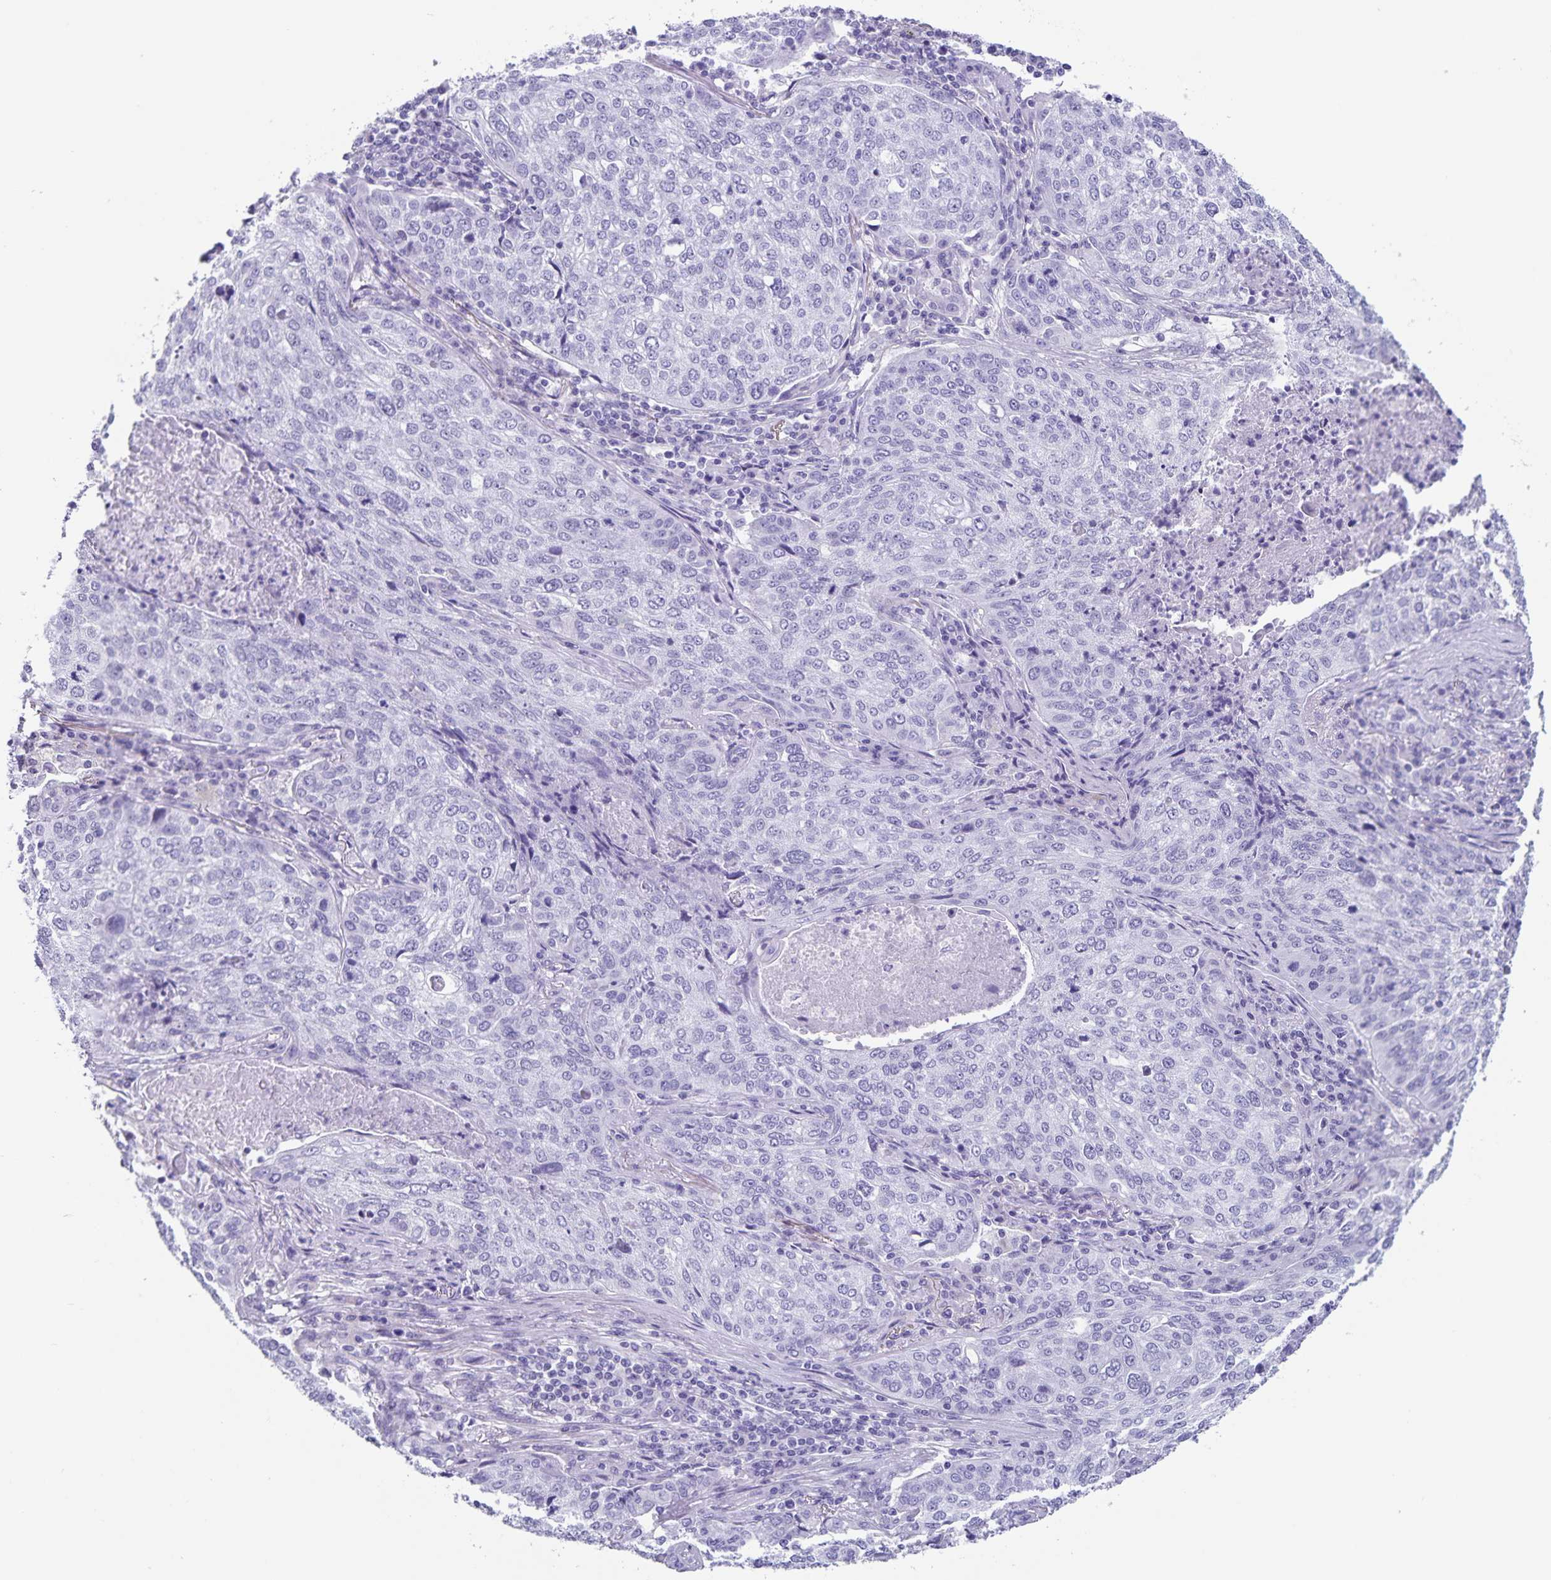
{"staining": {"intensity": "negative", "quantity": "none", "location": "none"}, "tissue": "lung cancer", "cell_type": "Tumor cells", "image_type": "cancer", "snomed": [{"axis": "morphology", "description": "Squamous cell carcinoma, NOS"}, {"axis": "topography", "description": "Lung"}], "caption": "Lung squamous cell carcinoma was stained to show a protein in brown. There is no significant staining in tumor cells. (DAB immunohistochemistry (IHC) with hematoxylin counter stain).", "gene": "C11orf42", "patient": {"sex": "male", "age": 63}}